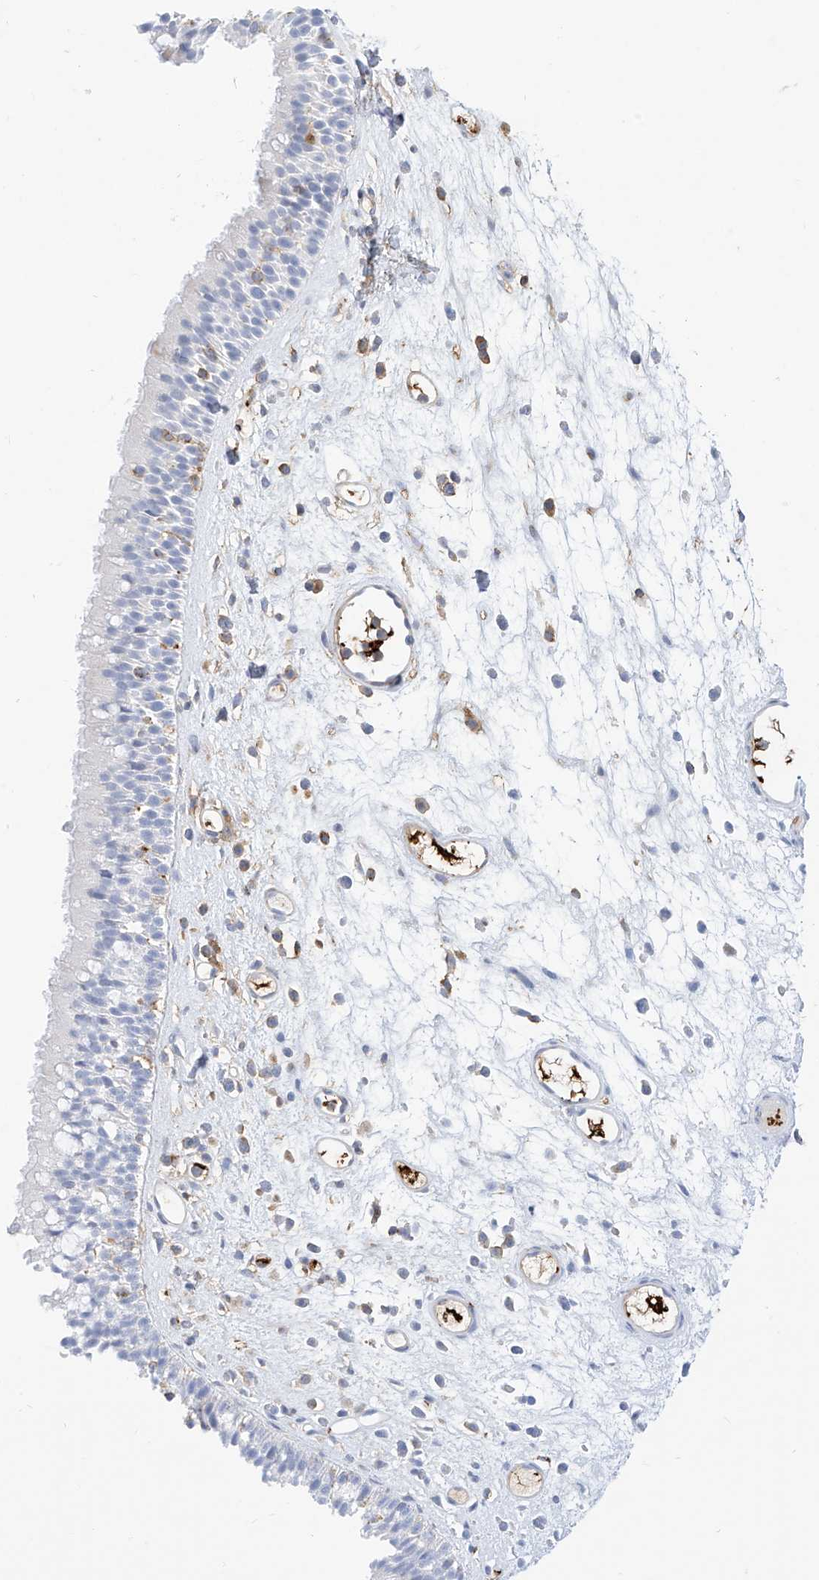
{"staining": {"intensity": "negative", "quantity": "none", "location": "none"}, "tissue": "nasopharynx", "cell_type": "Respiratory epithelial cells", "image_type": "normal", "snomed": [{"axis": "morphology", "description": "Normal tissue, NOS"}, {"axis": "morphology", "description": "Inflammation, NOS"}, {"axis": "morphology", "description": "Malignant melanoma, Metastatic site"}, {"axis": "topography", "description": "Nasopharynx"}], "caption": "Immunohistochemistry (IHC) histopathology image of unremarkable nasopharynx stained for a protein (brown), which reveals no staining in respiratory epithelial cells.", "gene": "TXNDC9", "patient": {"sex": "male", "age": 70}}